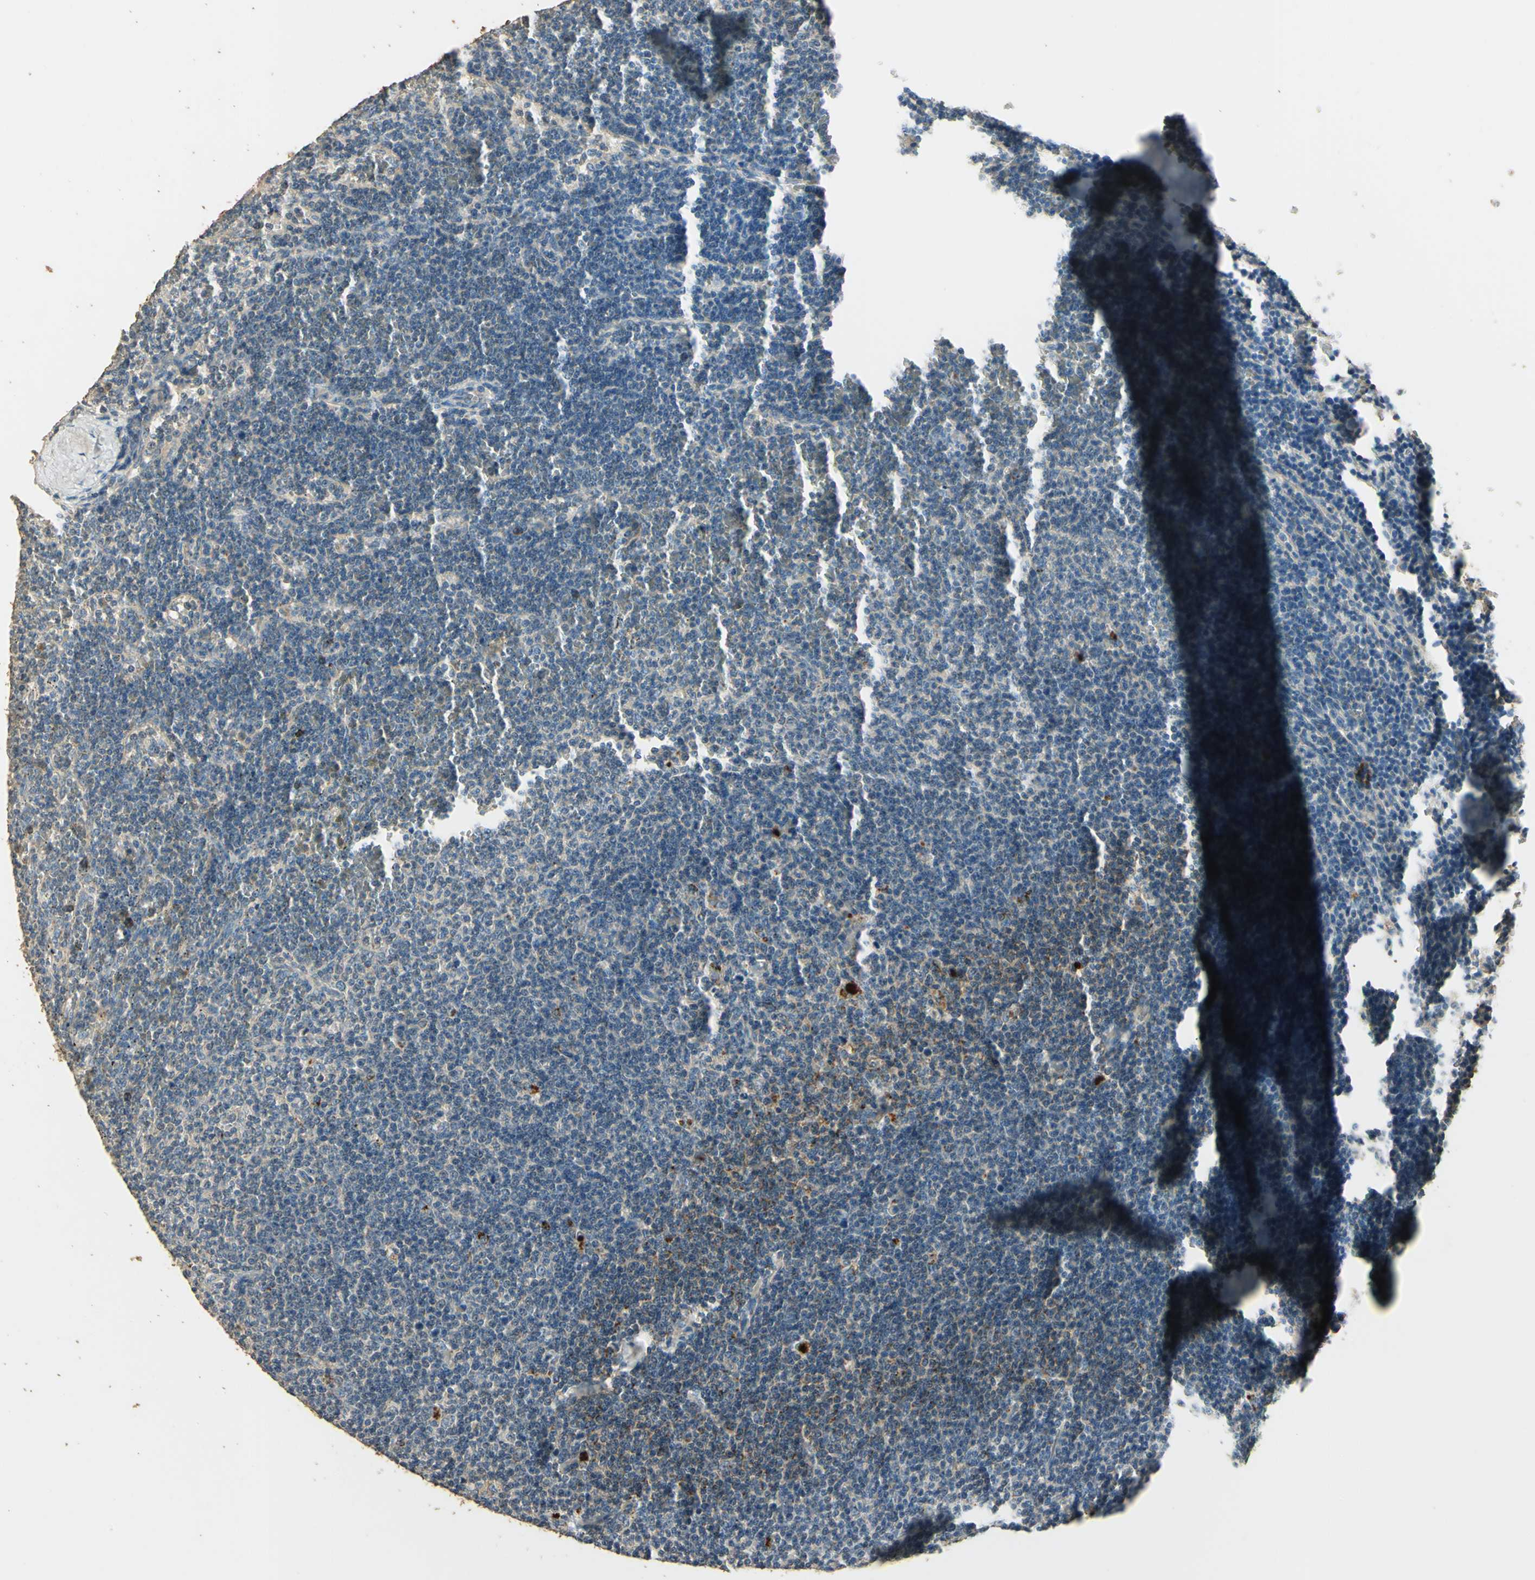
{"staining": {"intensity": "negative", "quantity": "none", "location": "none"}, "tissue": "lymphoma", "cell_type": "Tumor cells", "image_type": "cancer", "snomed": [{"axis": "morphology", "description": "Malignant lymphoma, non-Hodgkin's type, Low grade"}, {"axis": "topography", "description": "Spleen"}], "caption": "Tumor cells show no significant protein positivity in lymphoma.", "gene": "ARHGEF17", "patient": {"sex": "female", "age": 50}}